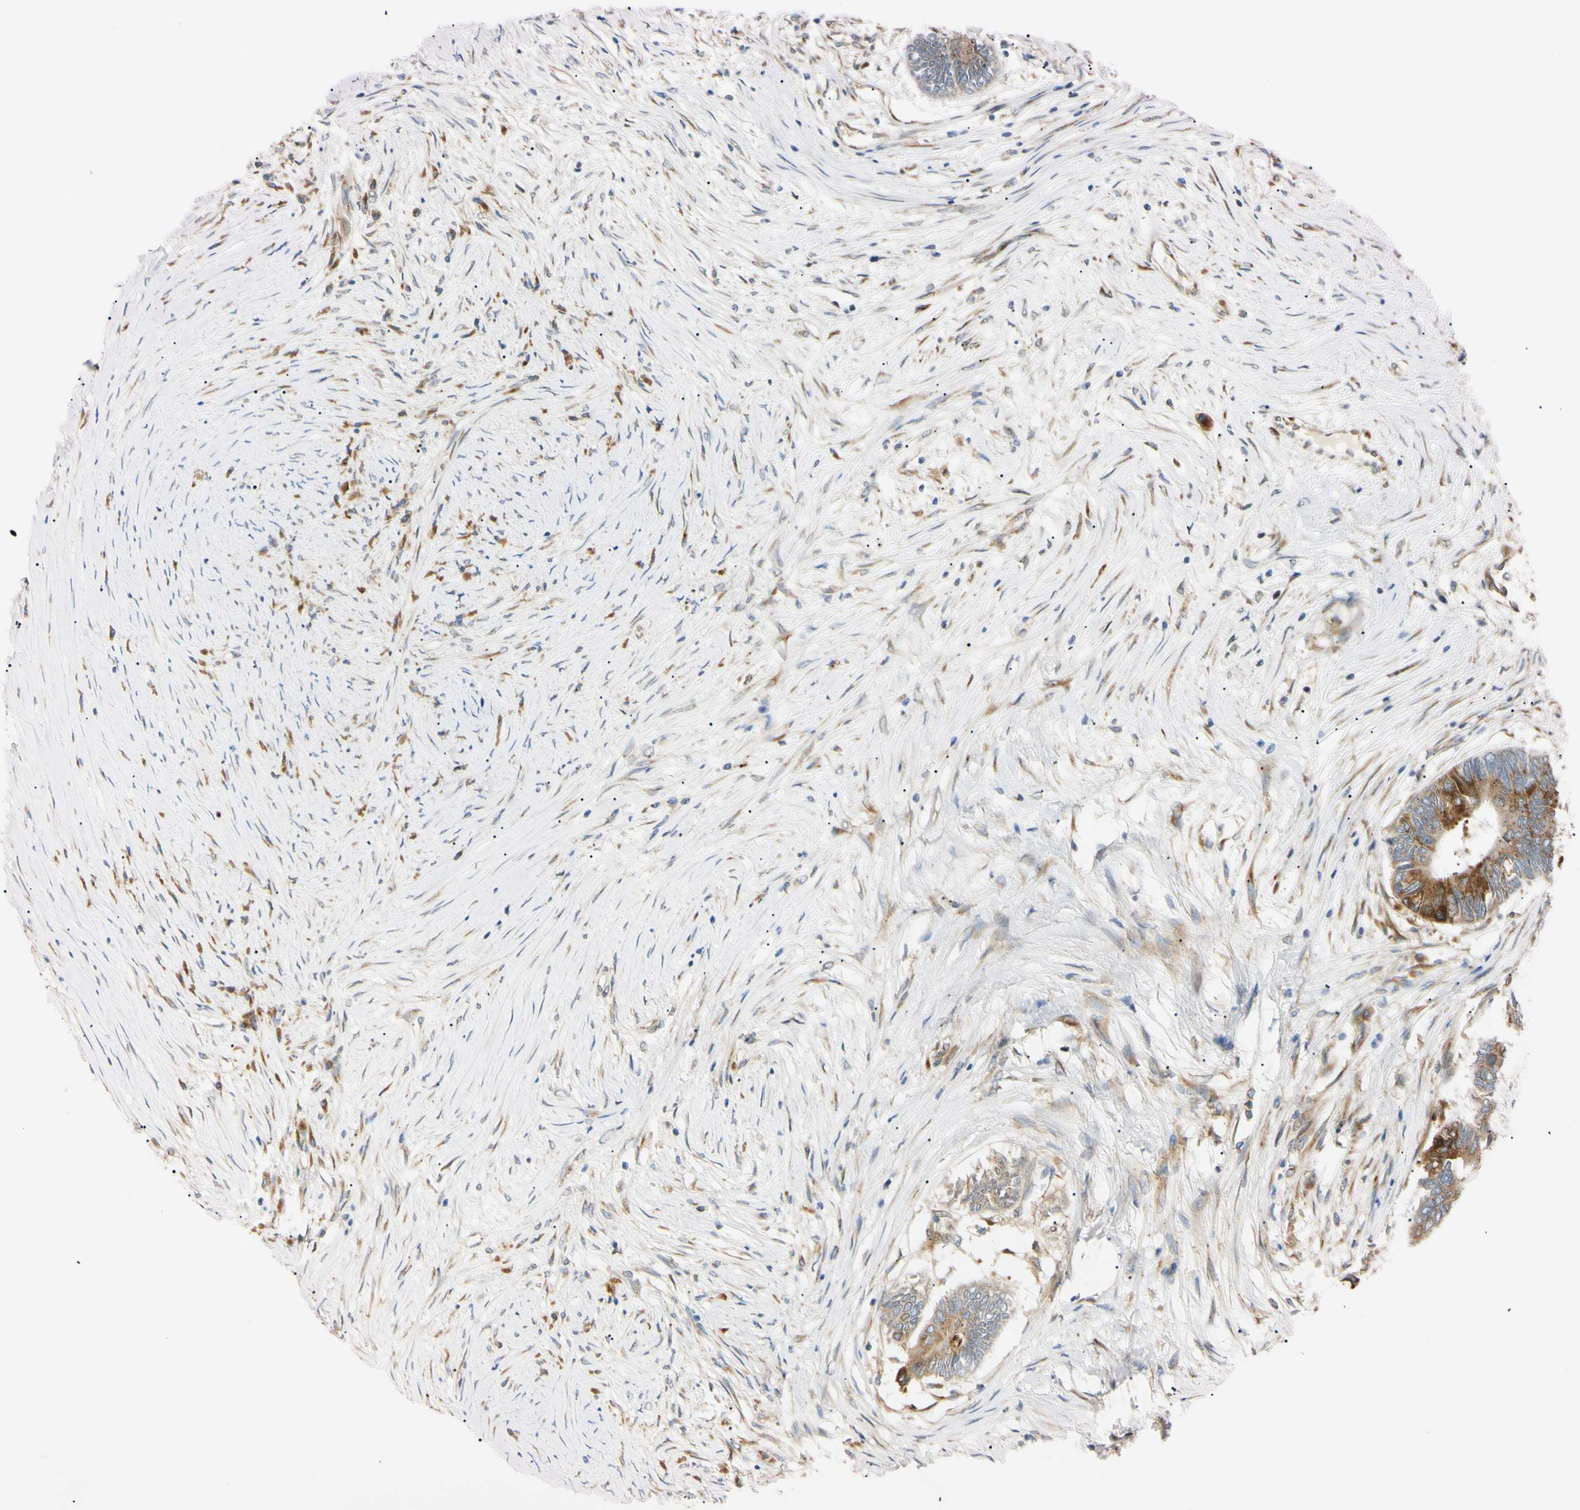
{"staining": {"intensity": "moderate", "quantity": ">75%", "location": "cytoplasmic/membranous"}, "tissue": "colorectal cancer", "cell_type": "Tumor cells", "image_type": "cancer", "snomed": [{"axis": "morphology", "description": "Adenocarcinoma, NOS"}, {"axis": "topography", "description": "Rectum"}], "caption": "Colorectal adenocarcinoma was stained to show a protein in brown. There is medium levels of moderate cytoplasmic/membranous positivity in about >75% of tumor cells.", "gene": "IER3IP1", "patient": {"sex": "male", "age": 63}}